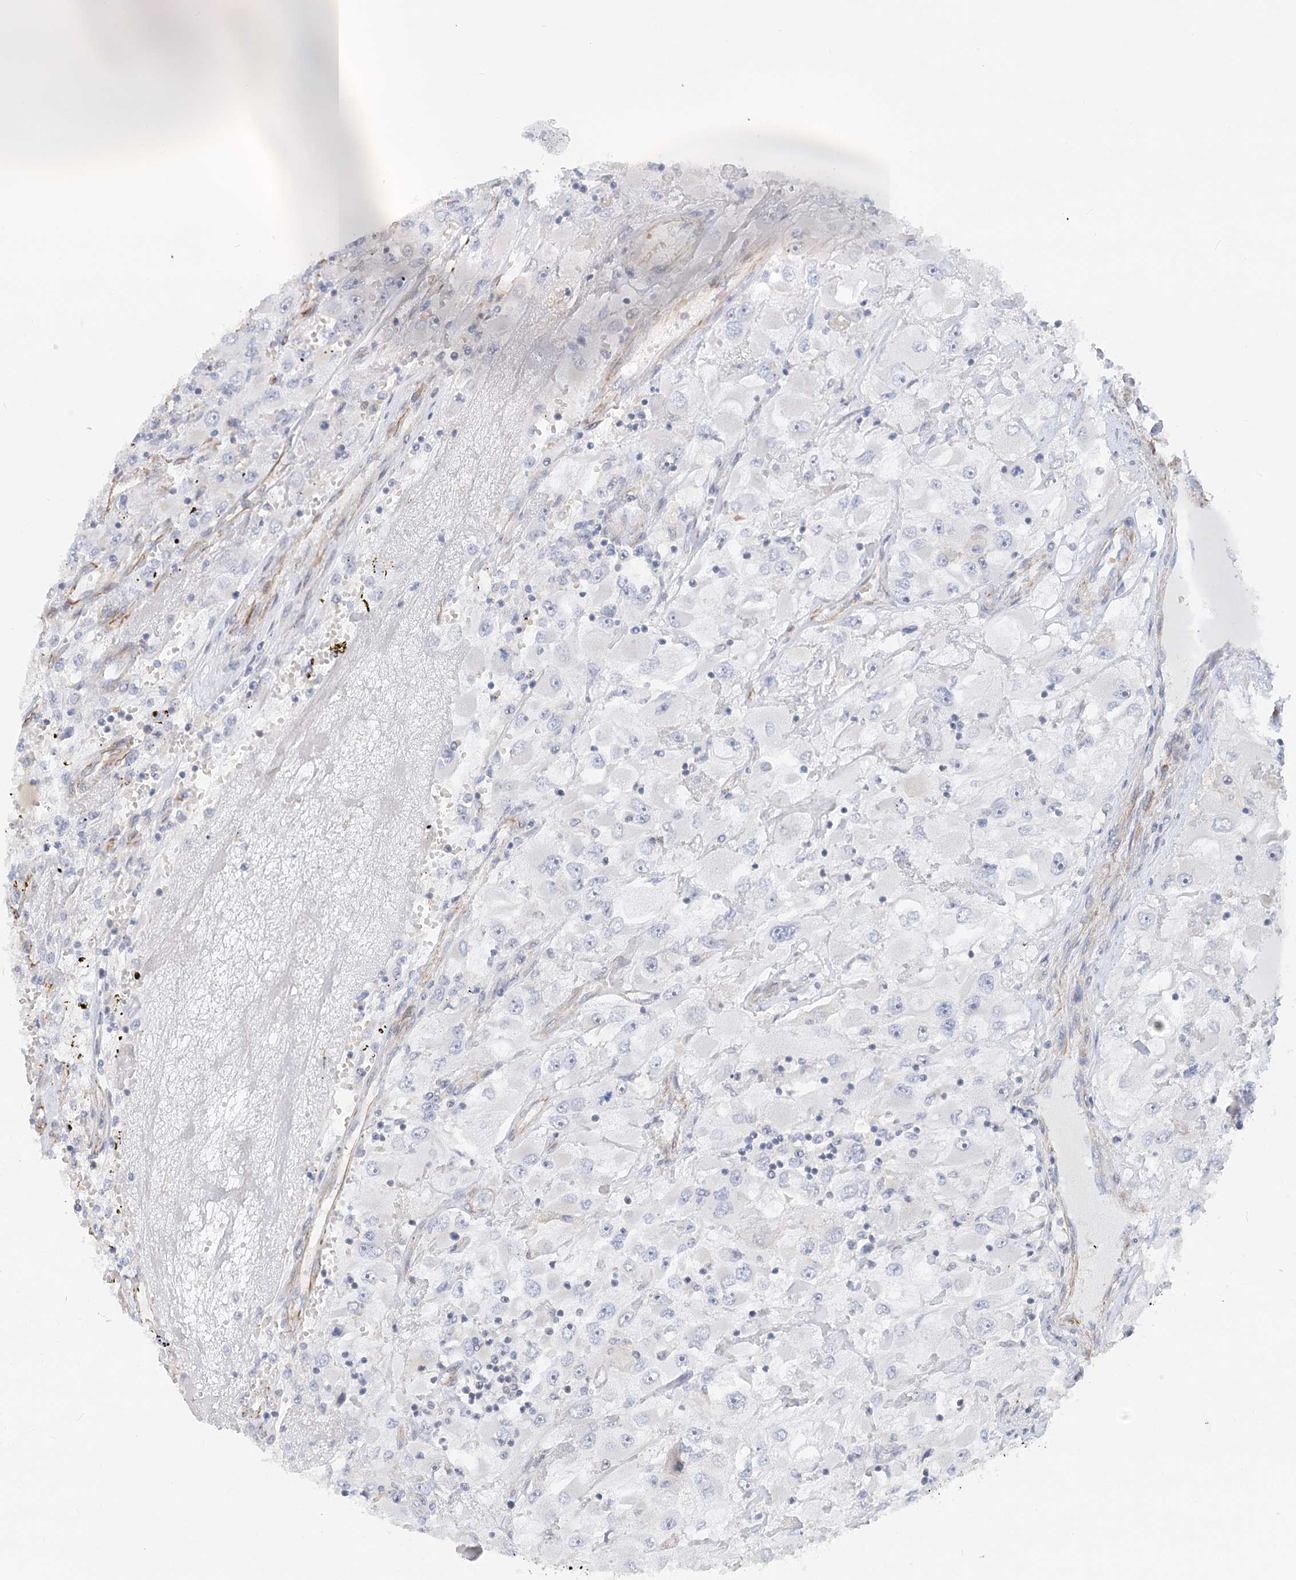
{"staining": {"intensity": "negative", "quantity": "none", "location": "none"}, "tissue": "renal cancer", "cell_type": "Tumor cells", "image_type": "cancer", "snomed": [{"axis": "morphology", "description": "Adenocarcinoma, NOS"}, {"axis": "topography", "description": "Kidney"}], "caption": "High power microscopy image of an immunohistochemistry (IHC) photomicrograph of renal cancer (adenocarcinoma), revealing no significant expression in tumor cells.", "gene": "NELL2", "patient": {"sex": "female", "age": 52}}